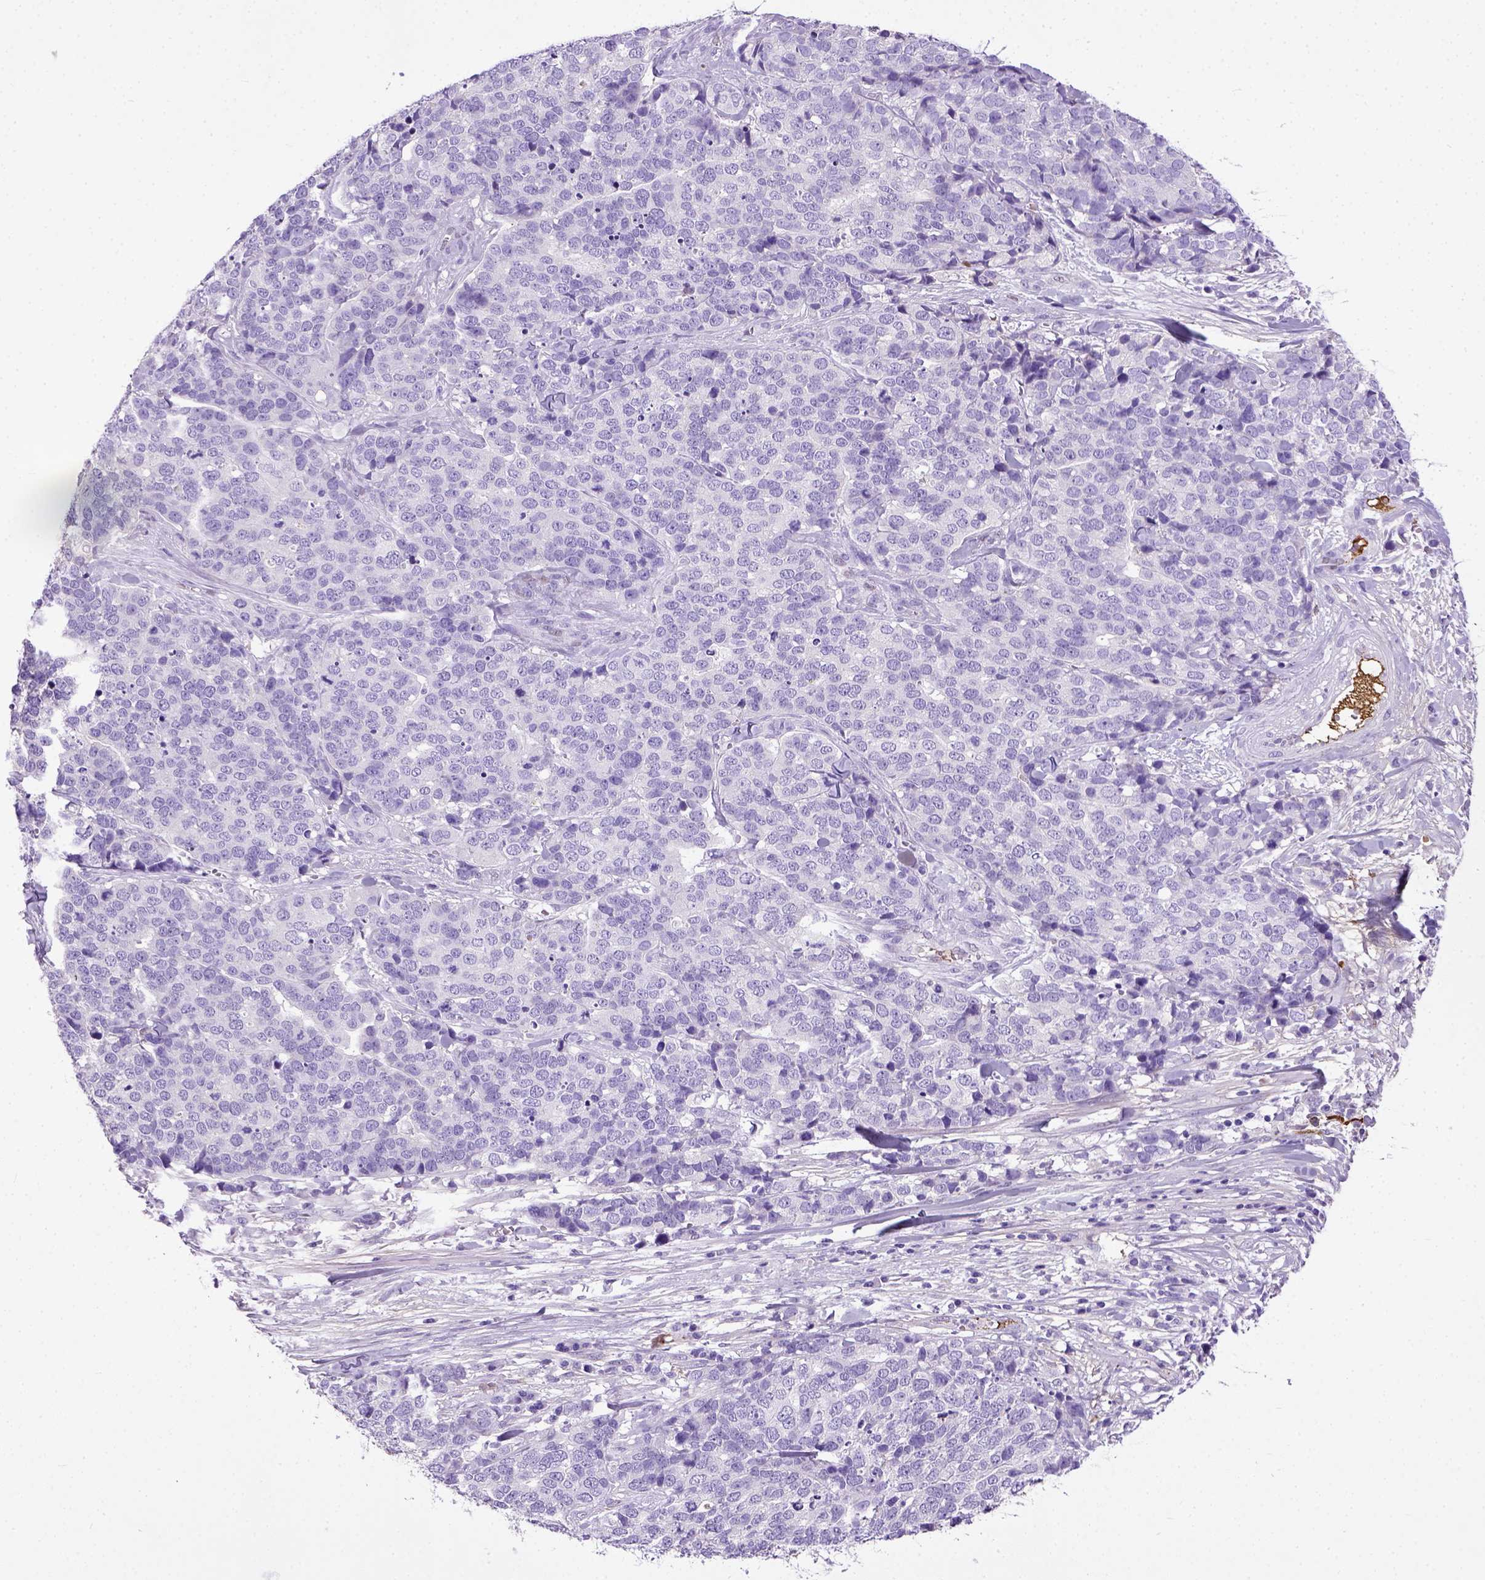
{"staining": {"intensity": "negative", "quantity": "none", "location": "none"}, "tissue": "ovarian cancer", "cell_type": "Tumor cells", "image_type": "cancer", "snomed": [{"axis": "morphology", "description": "Carcinoma, endometroid"}, {"axis": "topography", "description": "Ovary"}], "caption": "This is a photomicrograph of immunohistochemistry staining of ovarian endometroid carcinoma, which shows no positivity in tumor cells.", "gene": "ADAMTS8", "patient": {"sex": "female", "age": 65}}